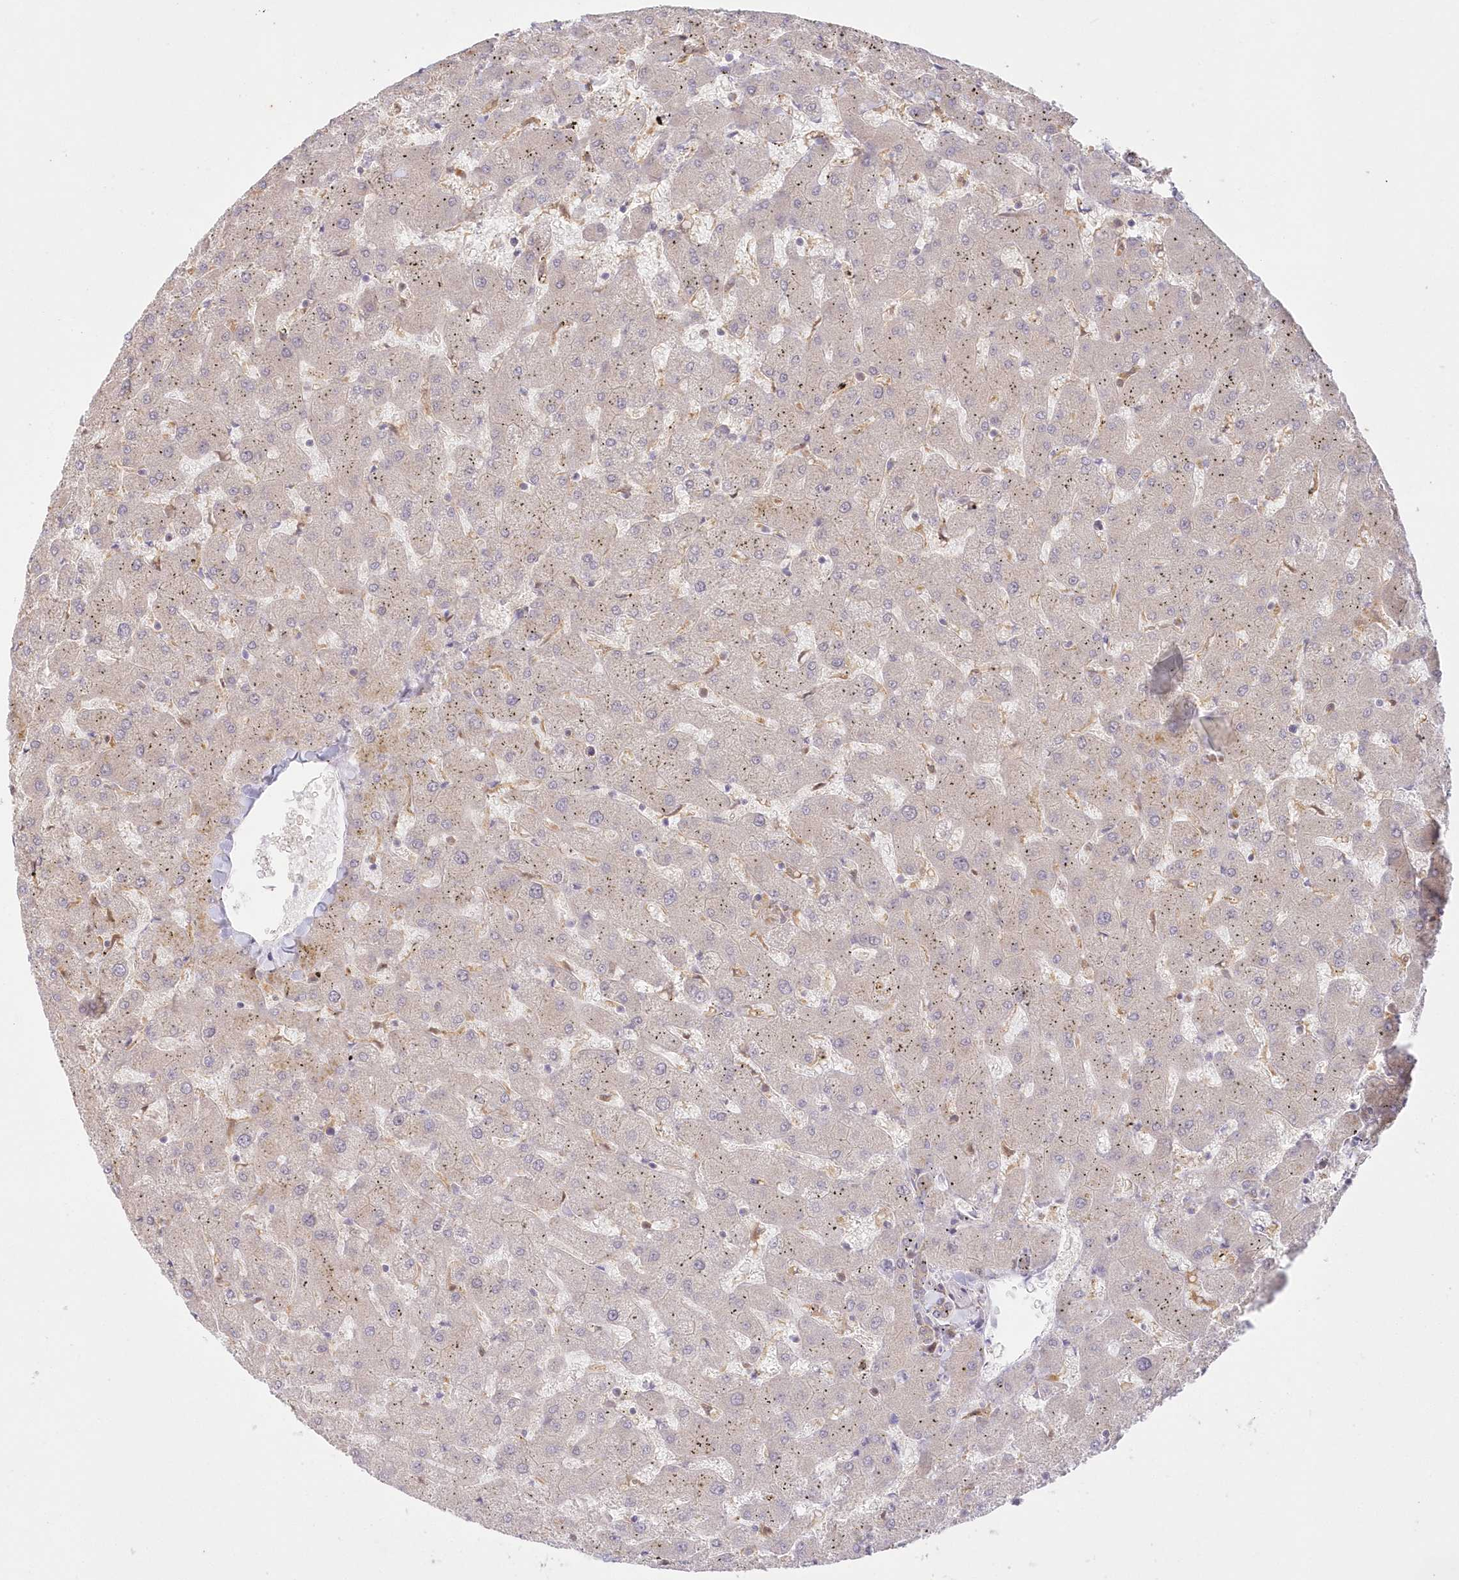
{"staining": {"intensity": "negative", "quantity": "none", "location": "none"}, "tissue": "liver", "cell_type": "Cholangiocytes", "image_type": "normal", "snomed": [{"axis": "morphology", "description": "Normal tissue, NOS"}, {"axis": "topography", "description": "Liver"}], "caption": "Immunohistochemistry image of unremarkable human liver stained for a protein (brown), which shows no expression in cholangiocytes.", "gene": "RNPEP", "patient": {"sex": "female", "age": 63}}